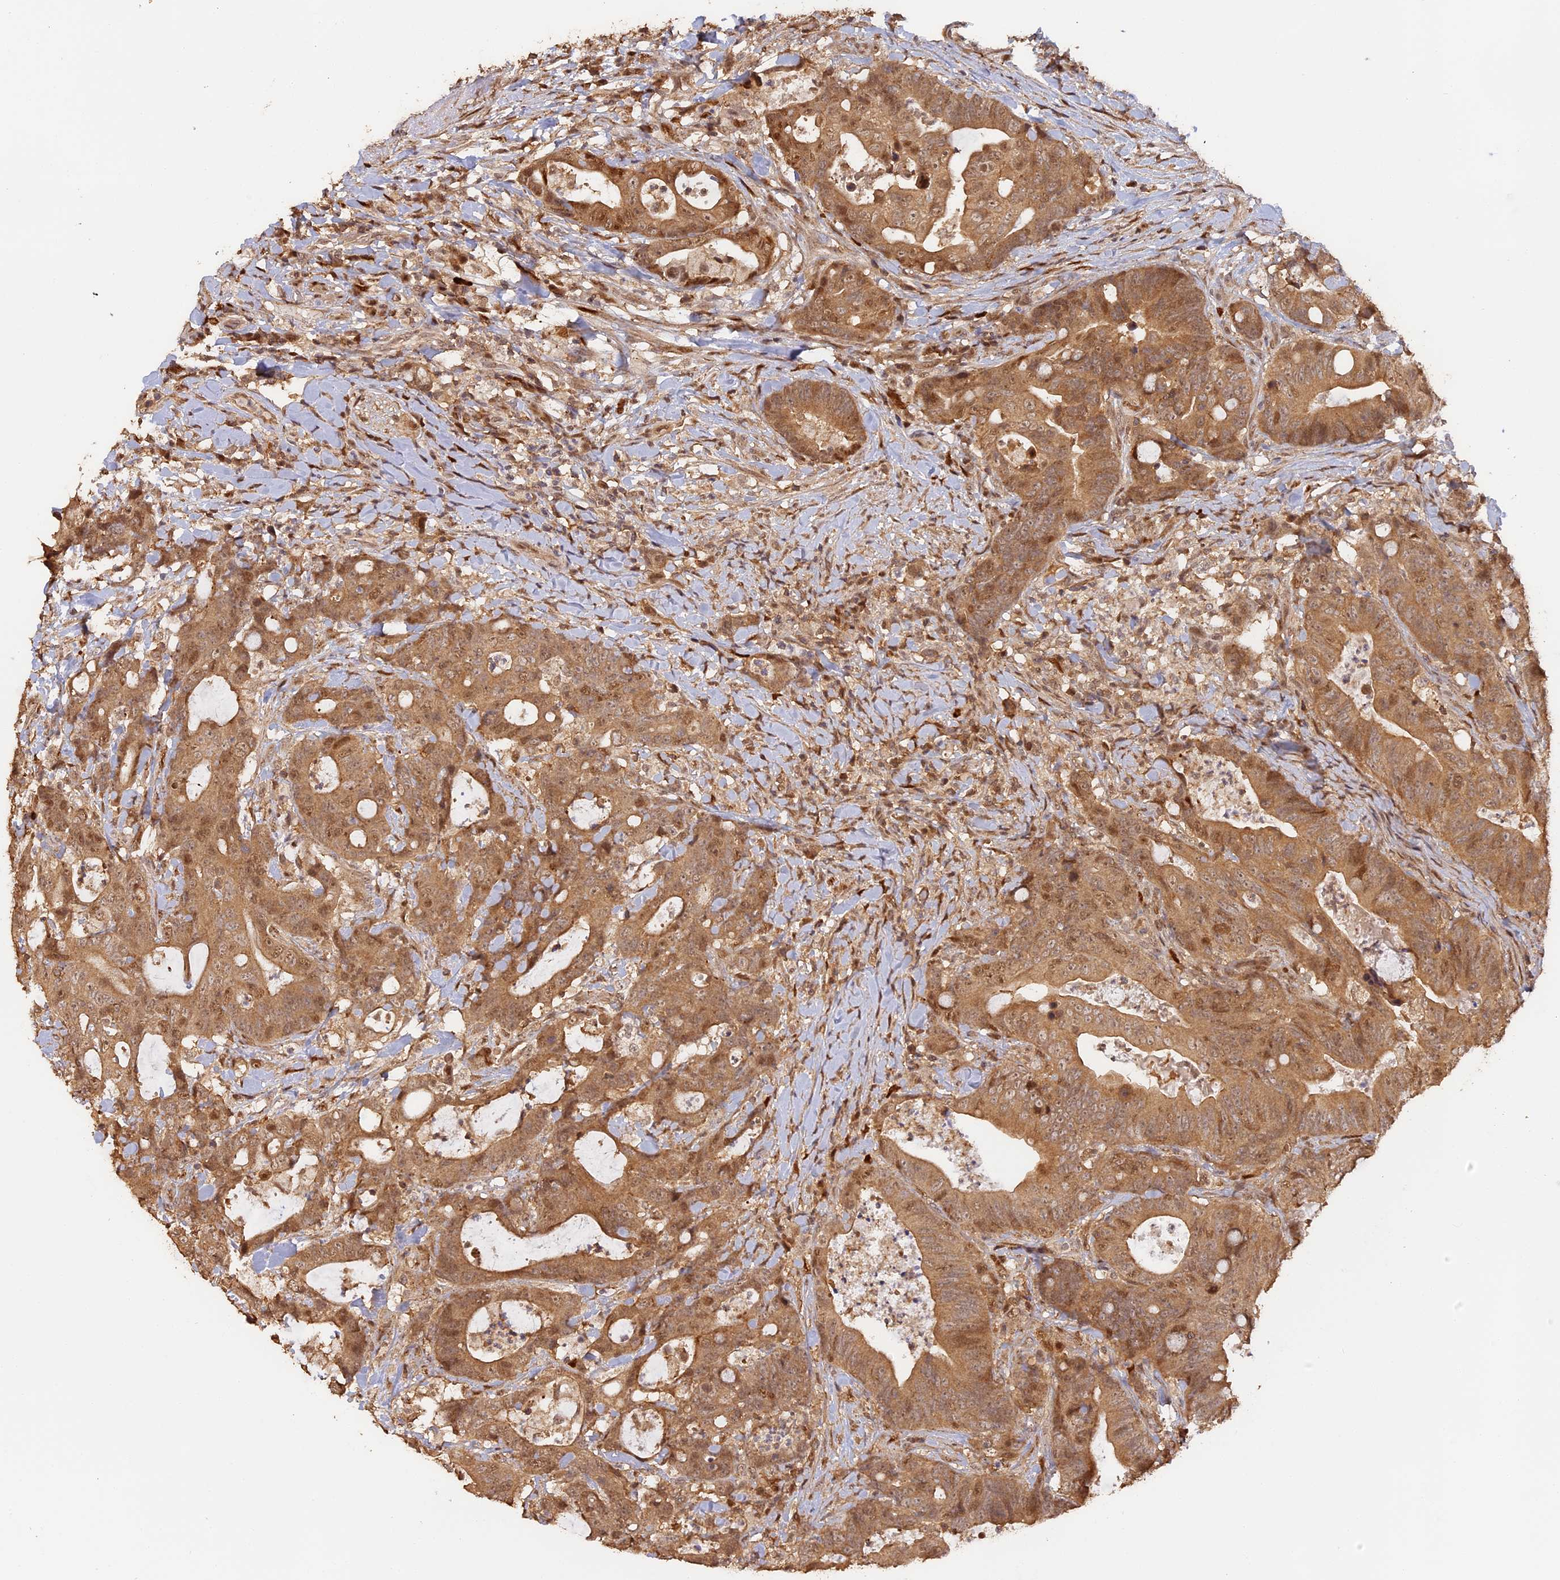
{"staining": {"intensity": "moderate", "quantity": ">75%", "location": "cytoplasmic/membranous,nuclear"}, "tissue": "colorectal cancer", "cell_type": "Tumor cells", "image_type": "cancer", "snomed": [{"axis": "morphology", "description": "Adenocarcinoma, NOS"}, {"axis": "topography", "description": "Colon"}], "caption": "Immunohistochemical staining of human colorectal adenocarcinoma demonstrates moderate cytoplasmic/membranous and nuclear protein positivity in approximately >75% of tumor cells. (Stains: DAB (3,3'-diaminobenzidine) in brown, nuclei in blue, Microscopy: brightfield microscopy at high magnification).", "gene": "MYBL2", "patient": {"sex": "female", "age": 82}}